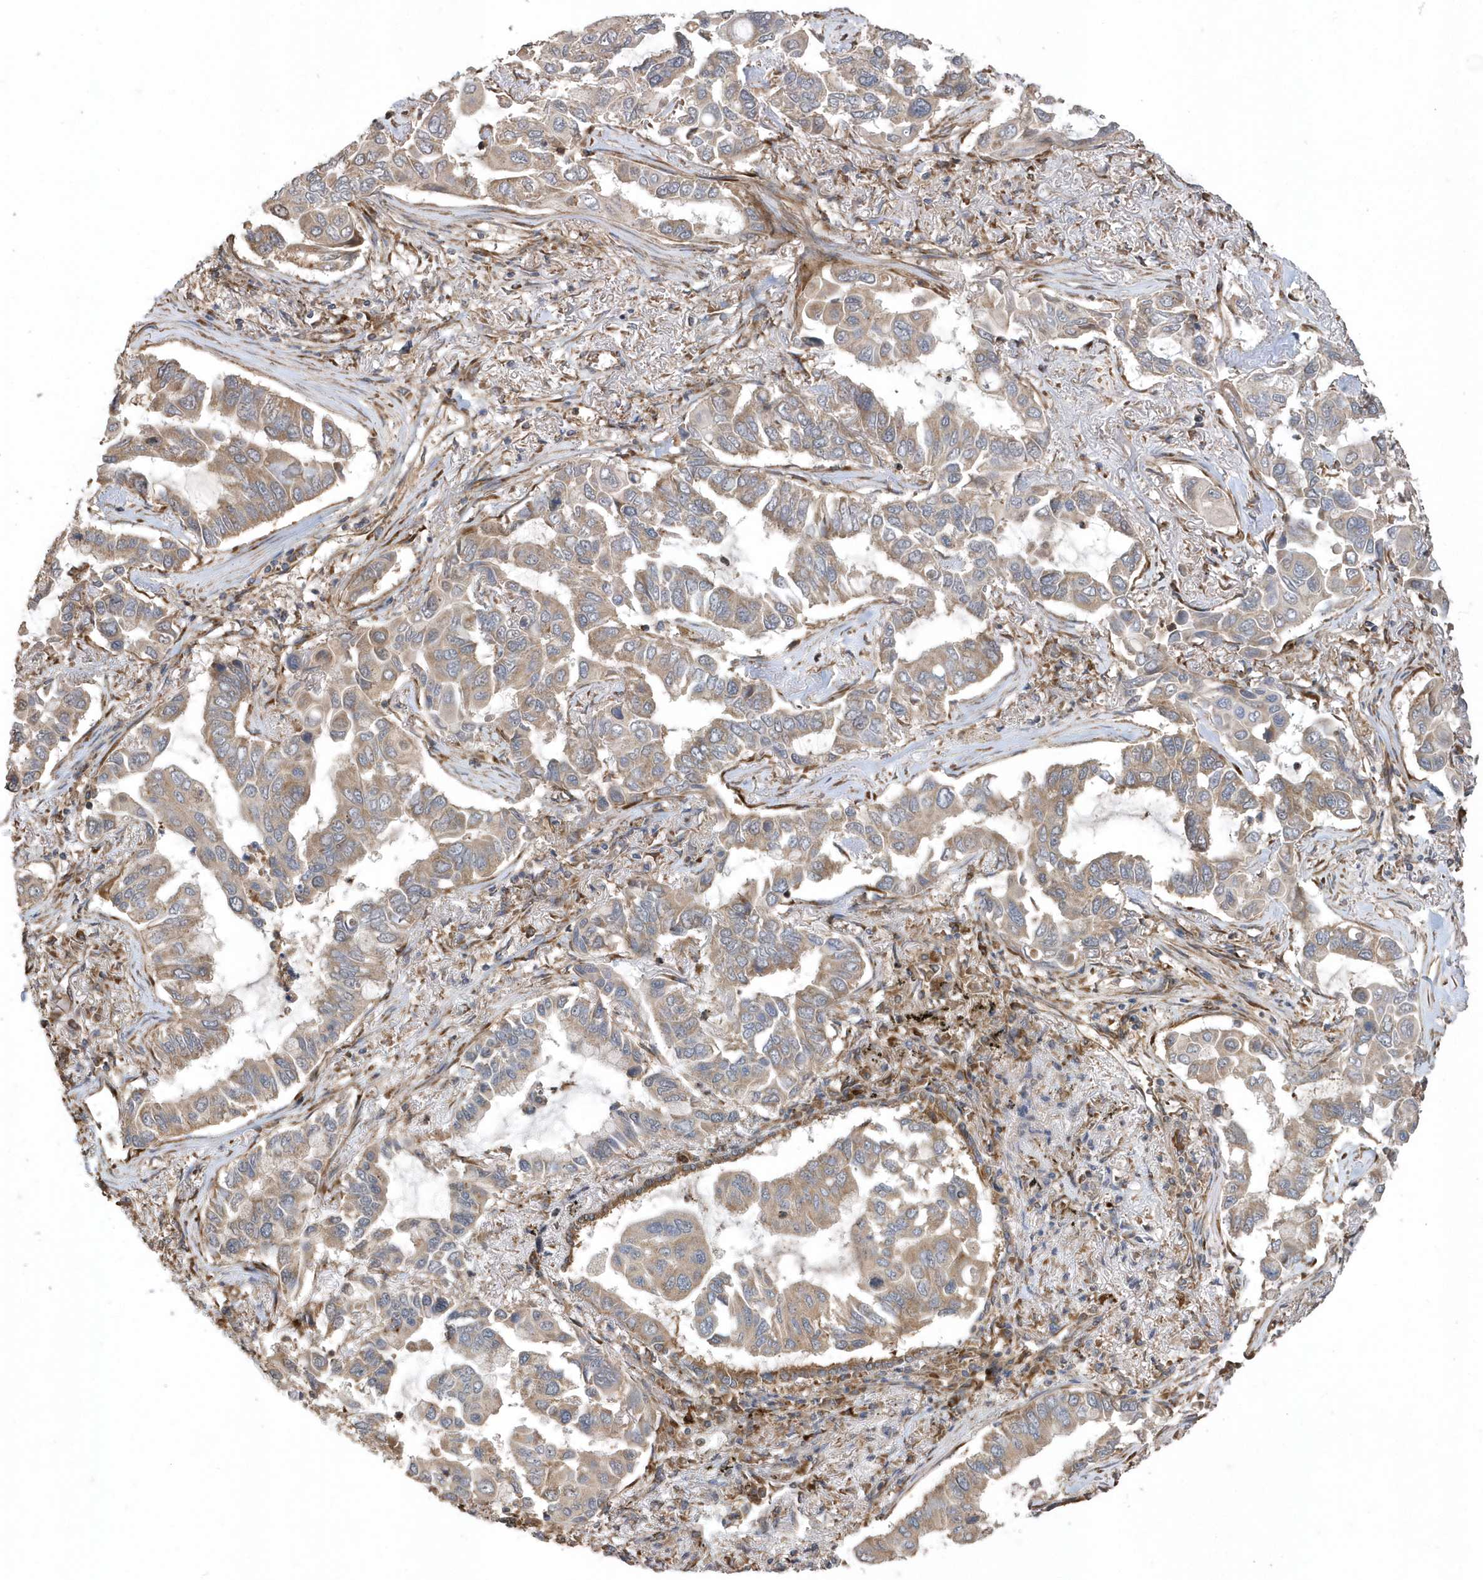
{"staining": {"intensity": "weak", "quantity": ">75%", "location": "cytoplasmic/membranous"}, "tissue": "lung cancer", "cell_type": "Tumor cells", "image_type": "cancer", "snomed": [{"axis": "morphology", "description": "Adenocarcinoma, NOS"}, {"axis": "topography", "description": "Lung"}], "caption": "Protein staining by immunohistochemistry demonstrates weak cytoplasmic/membranous staining in approximately >75% of tumor cells in lung cancer. The protein of interest is stained brown, and the nuclei are stained in blue (DAB IHC with brightfield microscopy, high magnification).", "gene": "WASHC5", "patient": {"sex": "male", "age": 64}}